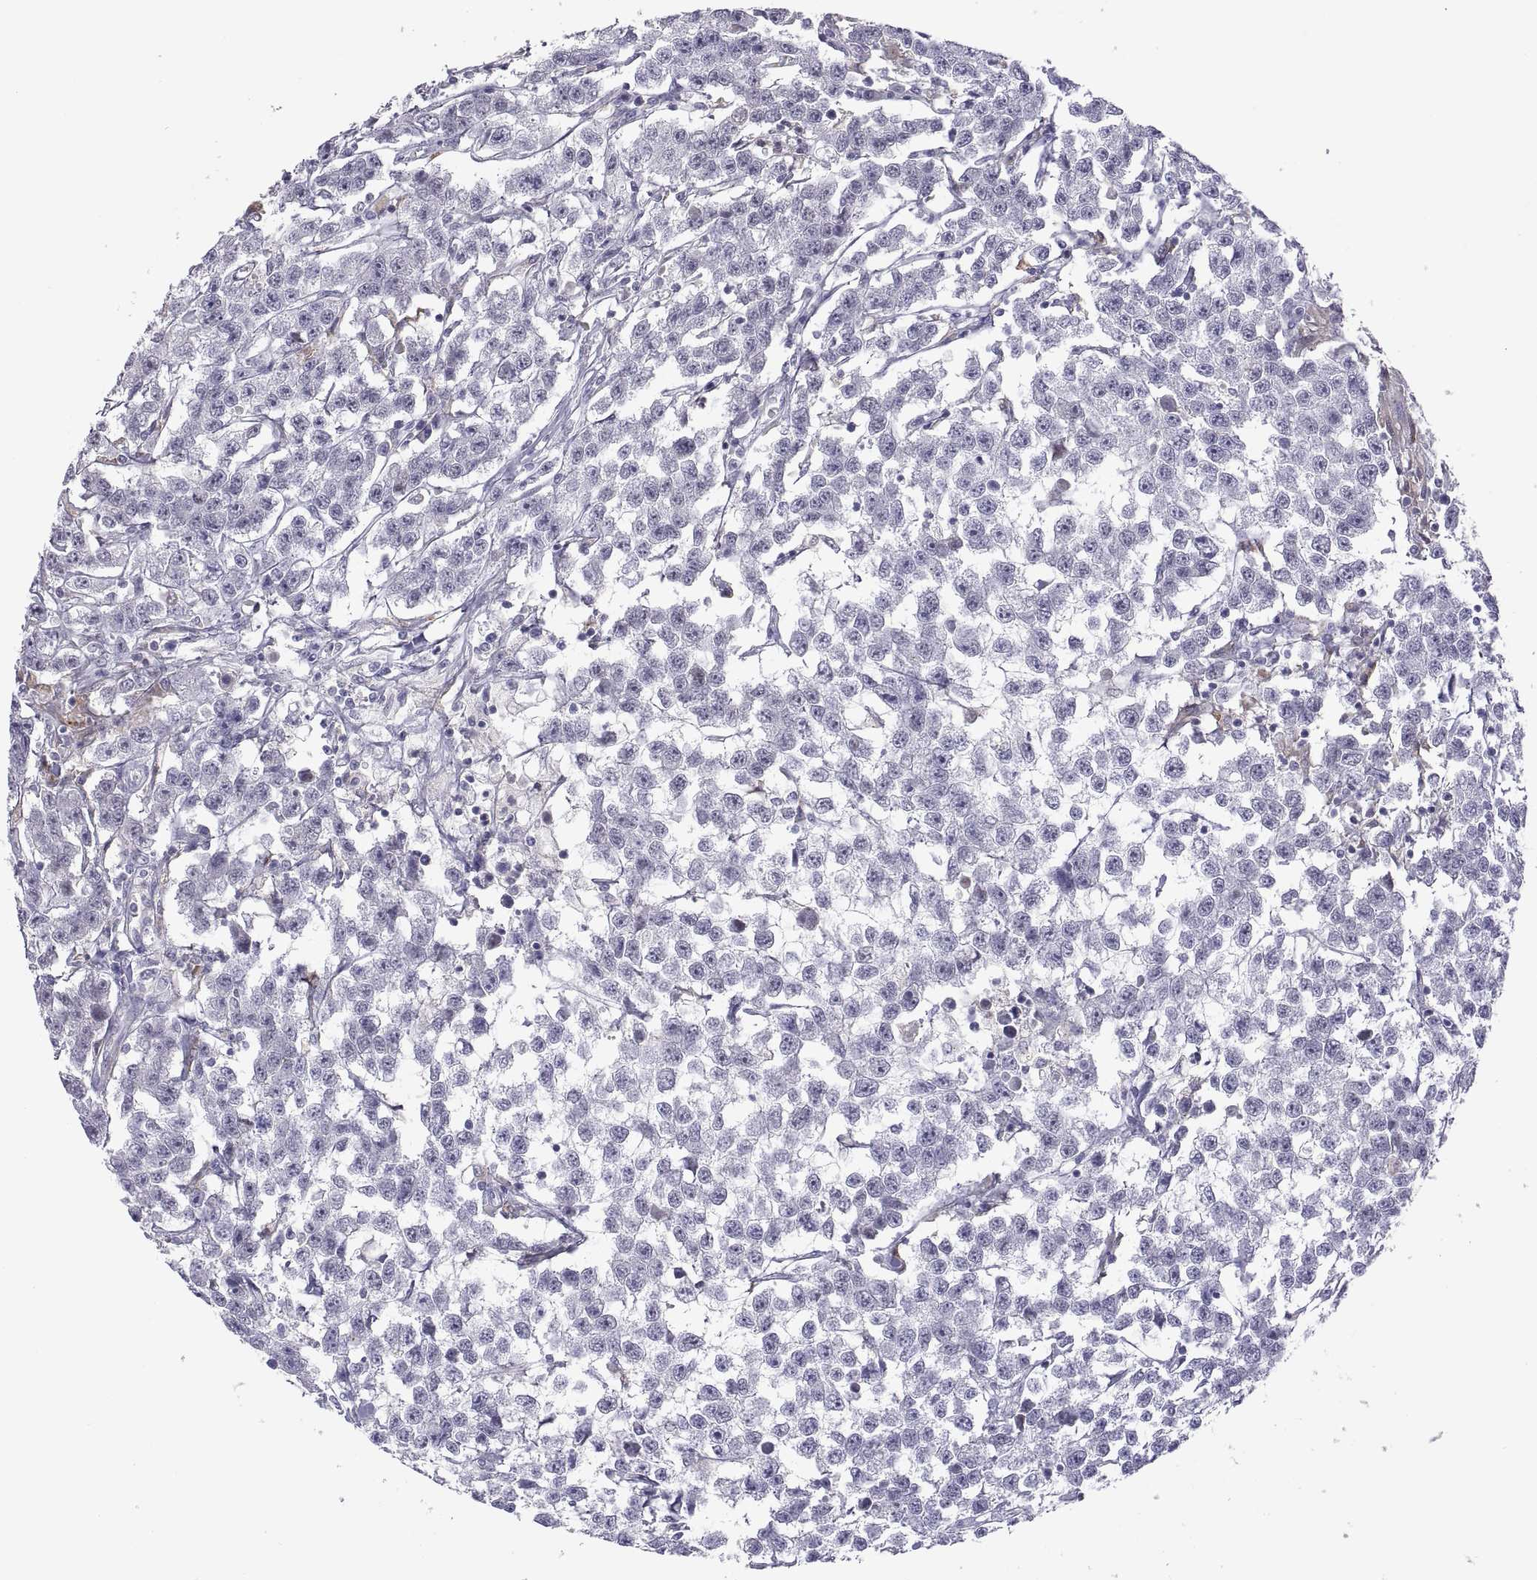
{"staining": {"intensity": "negative", "quantity": "none", "location": "none"}, "tissue": "testis cancer", "cell_type": "Tumor cells", "image_type": "cancer", "snomed": [{"axis": "morphology", "description": "Seminoma, NOS"}, {"axis": "topography", "description": "Testis"}], "caption": "The image shows no significant expression in tumor cells of testis cancer.", "gene": "RGS19", "patient": {"sex": "male", "age": 59}}